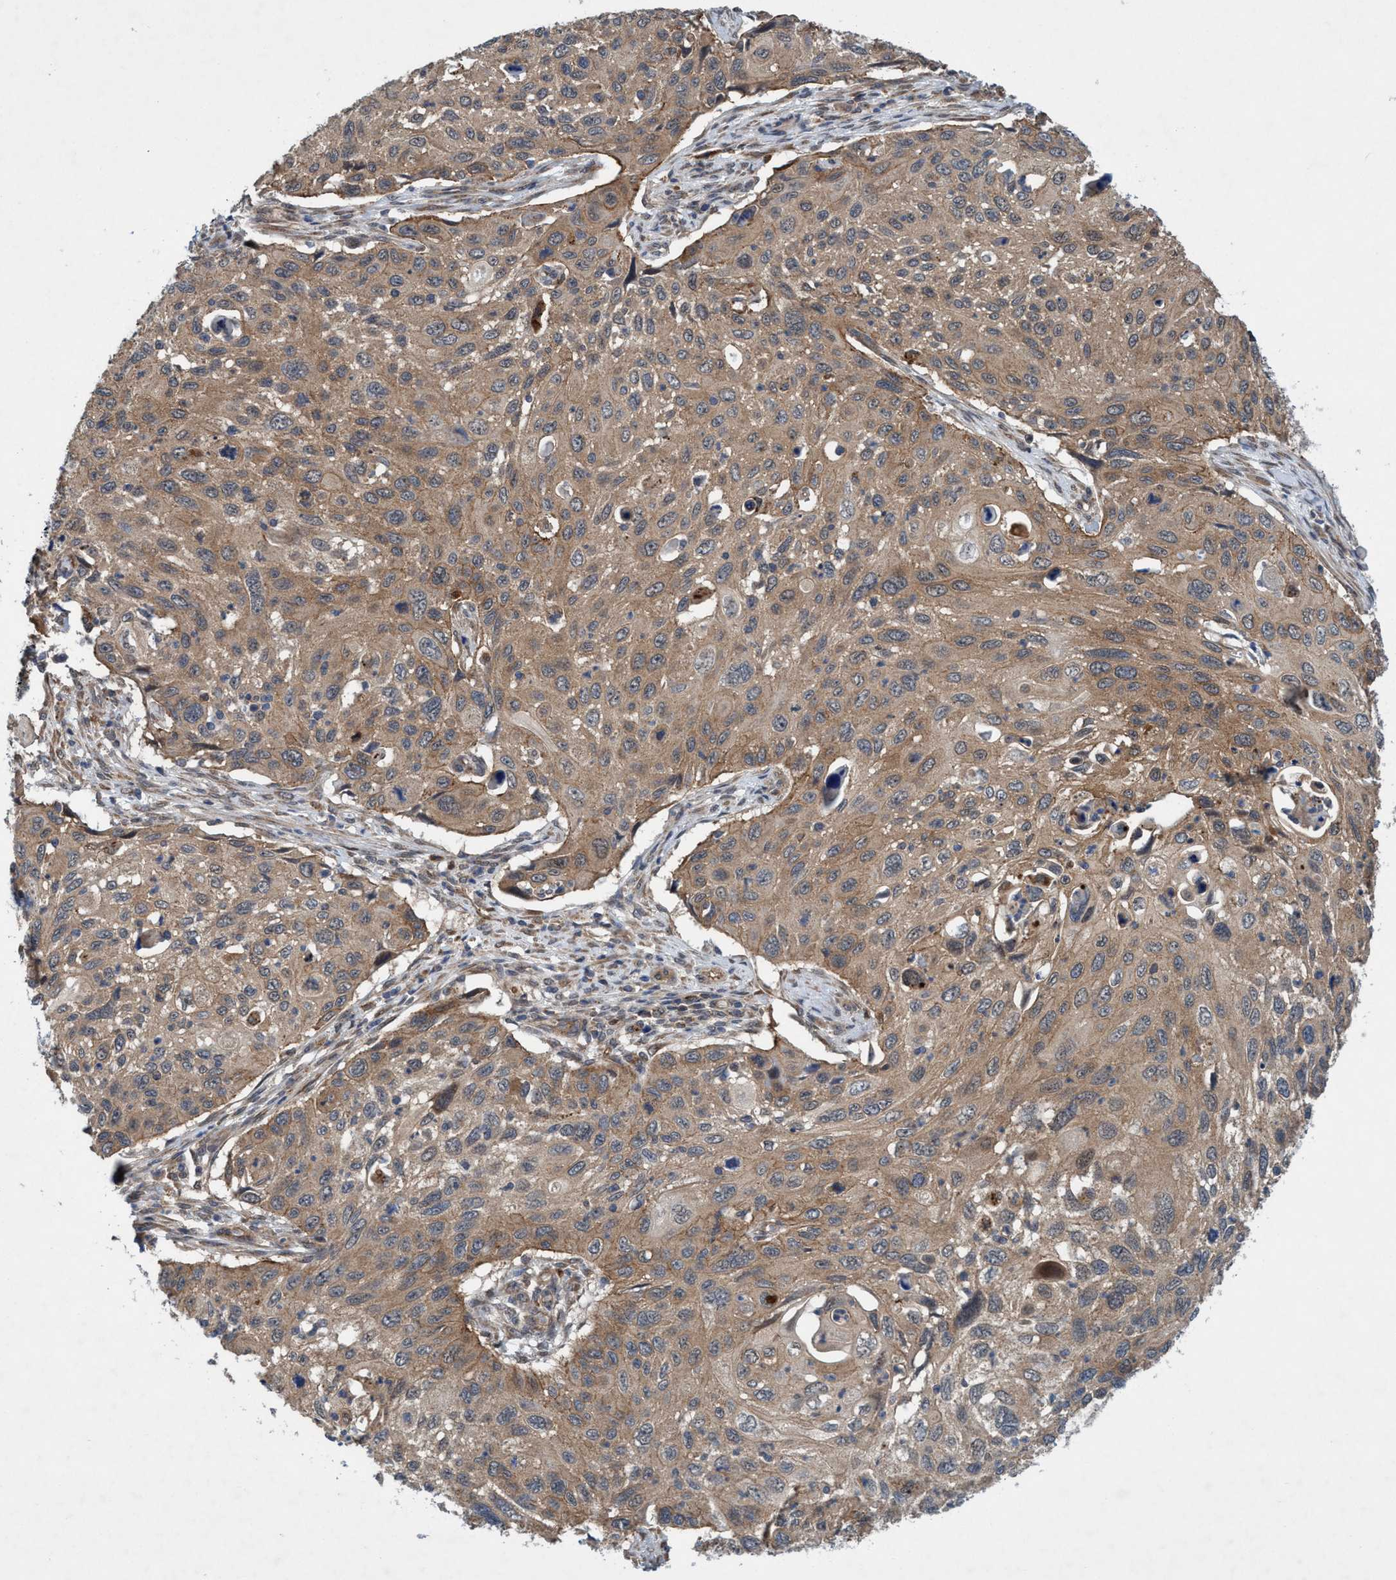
{"staining": {"intensity": "moderate", "quantity": ">75%", "location": "cytoplasmic/membranous"}, "tissue": "cervical cancer", "cell_type": "Tumor cells", "image_type": "cancer", "snomed": [{"axis": "morphology", "description": "Squamous cell carcinoma, NOS"}, {"axis": "topography", "description": "Cervix"}], "caption": "This histopathology image shows IHC staining of human squamous cell carcinoma (cervical), with medium moderate cytoplasmic/membranous positivity in approximately >75% of tumor cells.", "gene": "TRIM65", "patient": {"sex": "female", "age": 70}}